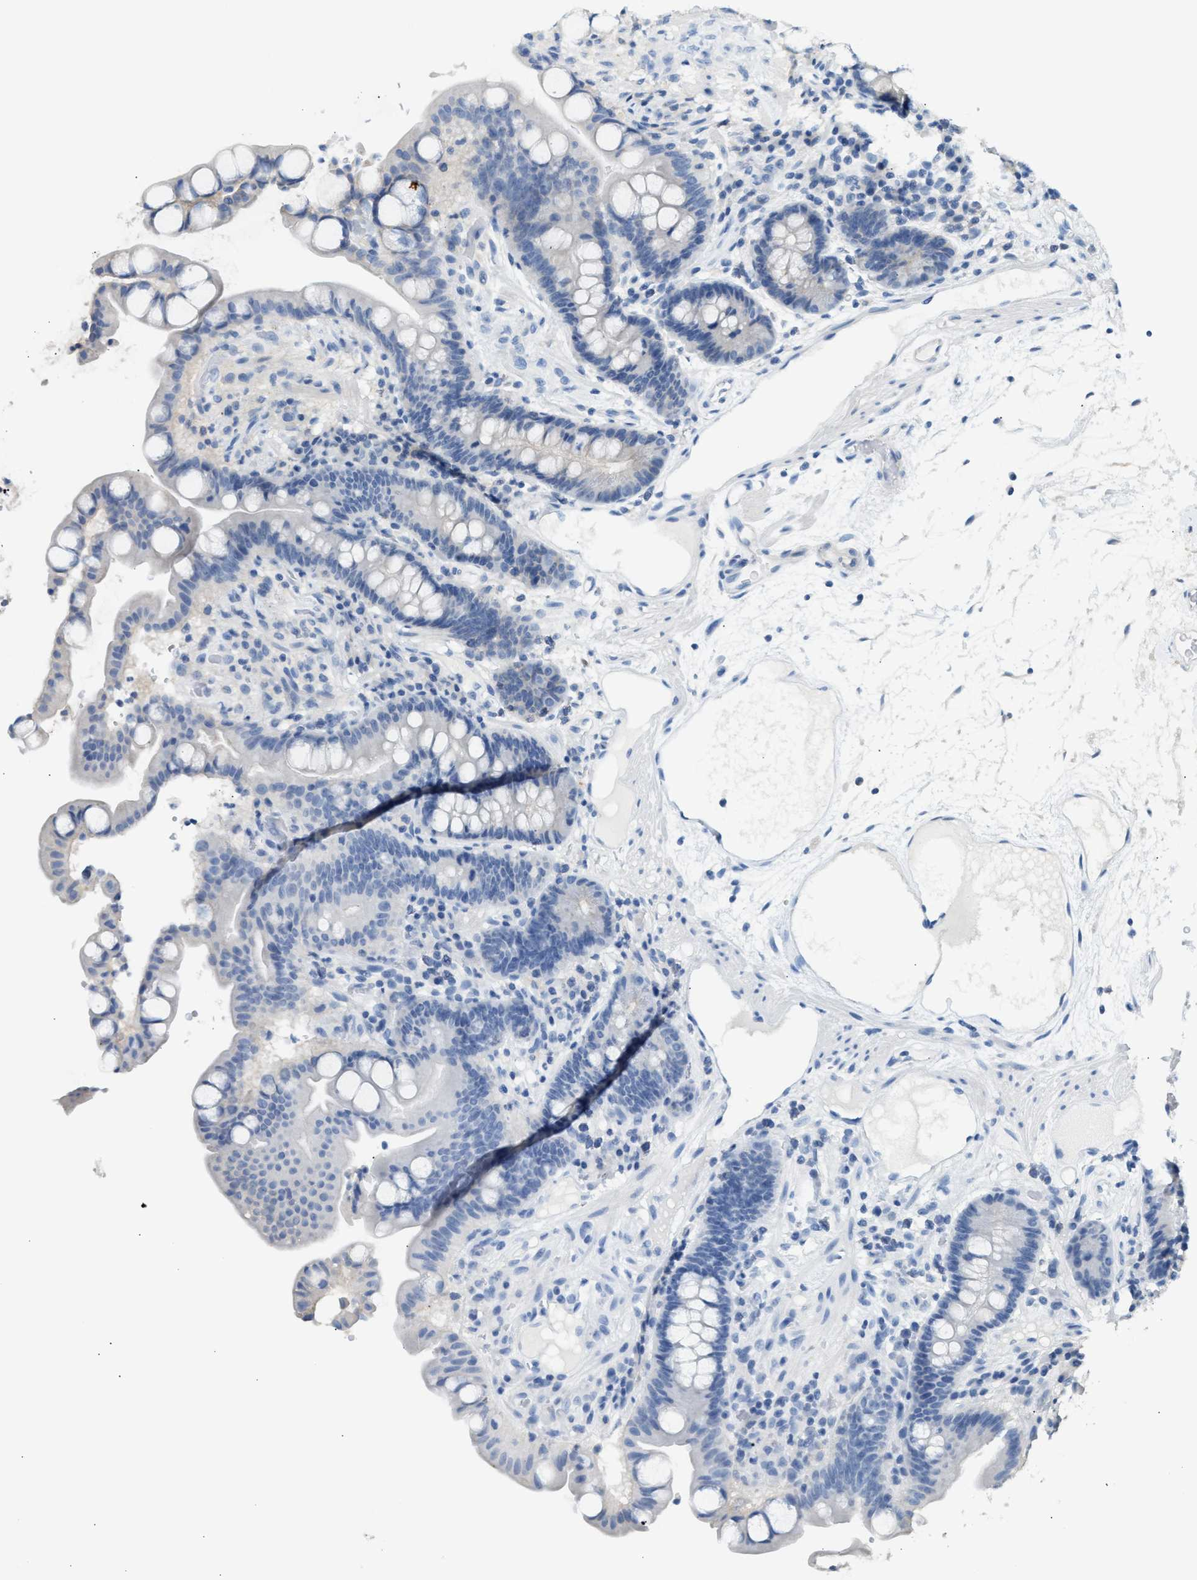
{"staining": {"intensity": "negative", "quantity": "none", "location": "none"}, "tissue": "colon", "cell_type": "Endothelial cells", "image_type": "normal", "snomed": [{"axis": "morphology", "description": "Normal tissue, NOS"}, {"axis": "topography", "description": "Colon"}], "caption": "This is a micrograph of IHC staining of normal colon, which shows no positivity in endothelial cells.", "gene": "ERBB2", "patient": {"sex": "male", "age": 73}}